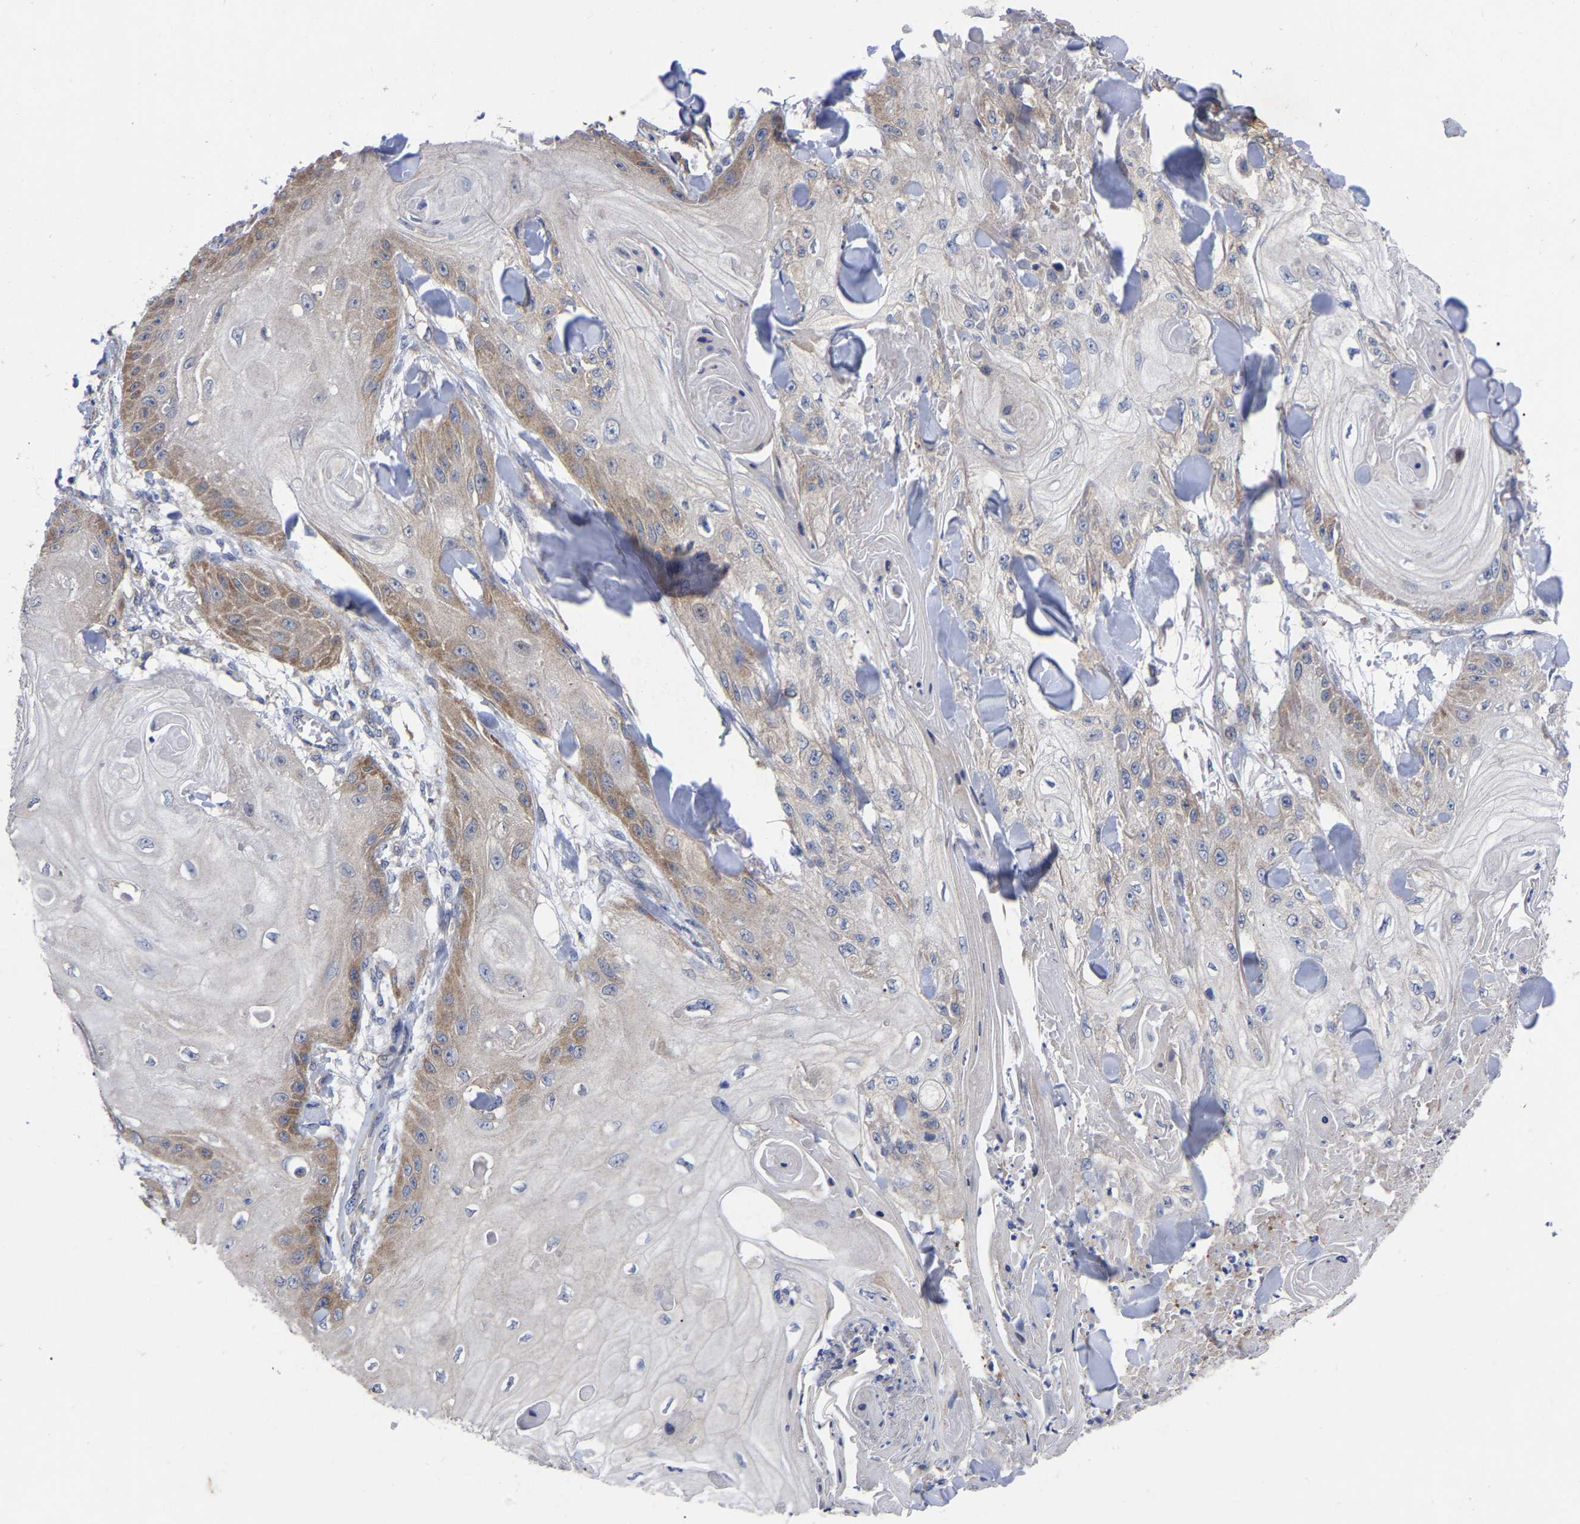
{"staining": {"intensity": "moderate", "quantity": "<25%", "location": "cytoplasmic/membranous"}, "tissue": "skin cancer", "cell_type": "Tumor cells", "image_type": "cancer", "snomed": [{"axis": "morphology", "description": "Squamous cell carcinoma, NOS"}, {"axis": "topography", "description": "Skin"}], "caption": "Squamous cell carcinoma (skin) stained with a brown dye shows moderate cytoplasmic/membranous positive staining in about <25% of tumor cells.", "gene": "TCP1", "patient": {"sex": "male", "age": 74}}